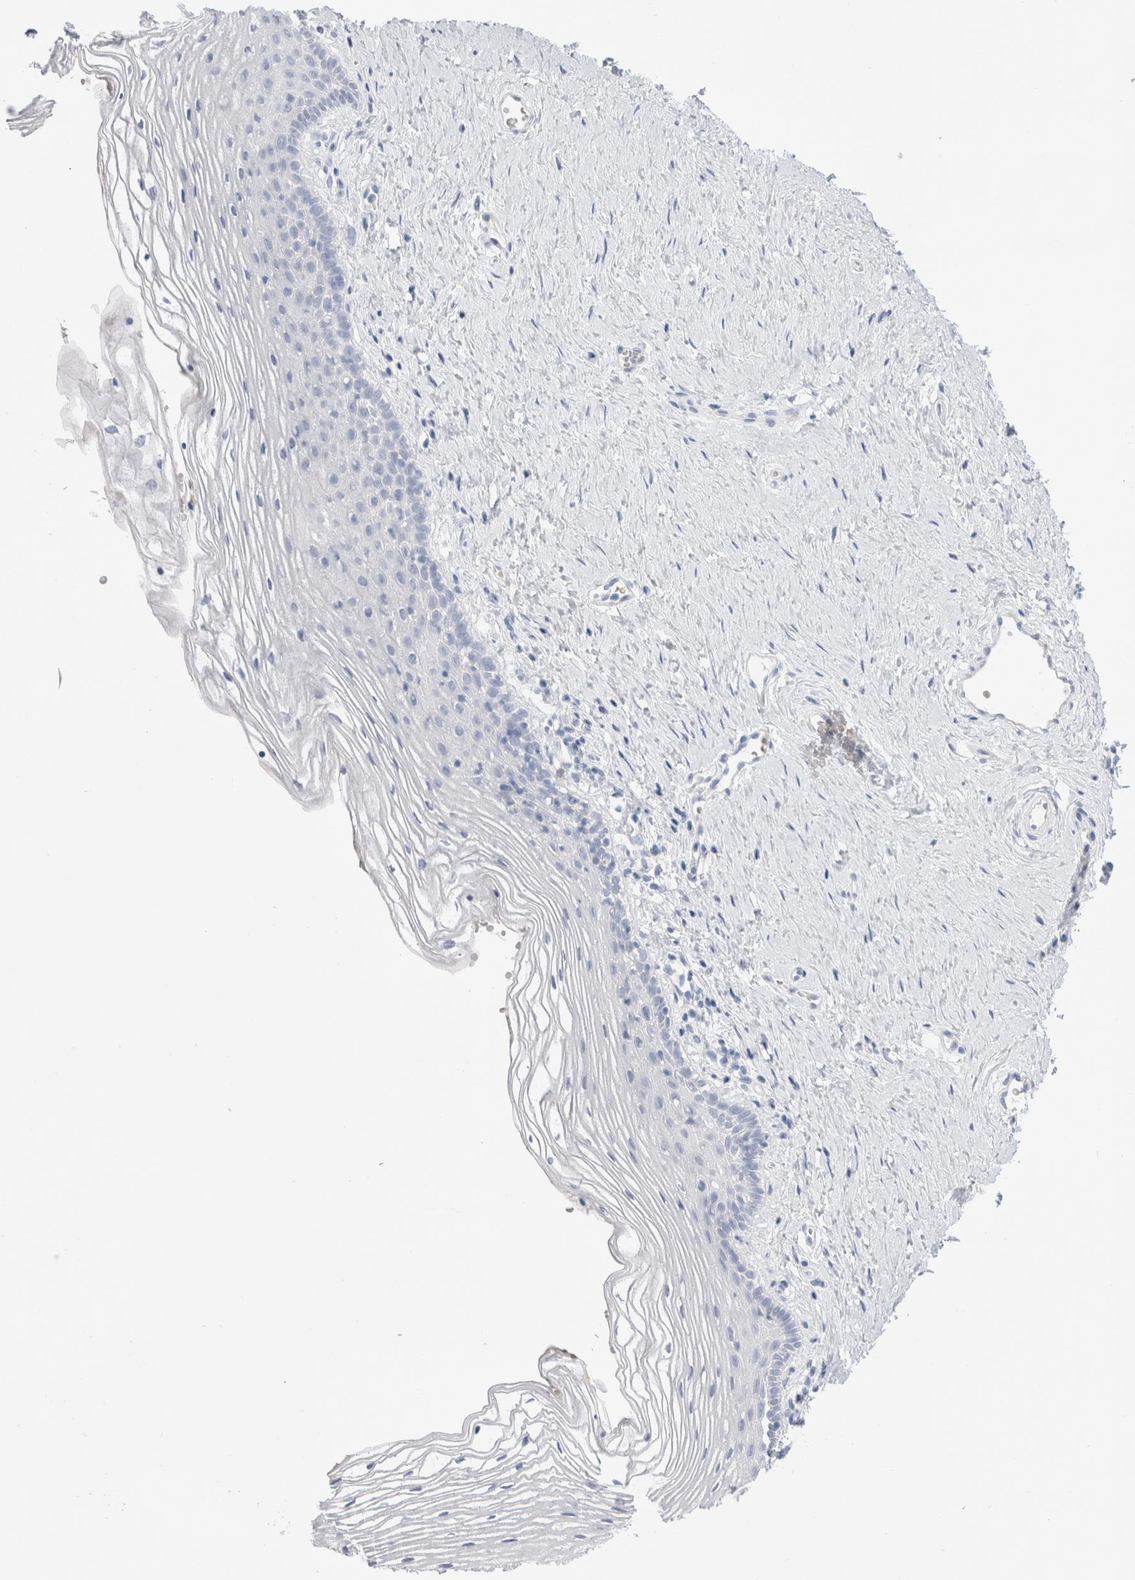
{"staining": {"intensity": "negative", "quantity": "none", "location": "none"}, "tissue": "vagina", "cell_type": "Squamous epithelial cells", "image_type": "normal", "snomed": [{"axis": "morphology", "description": "Normal tissue, NOS"}, {"axis": "topography", "description": "Vagina"}], "caption": "The IHC micrograph has no significant staining in squamous epithelial cells of vagina.", "gene": "CD38", "patient": {"sex": "female", "age": 32}}